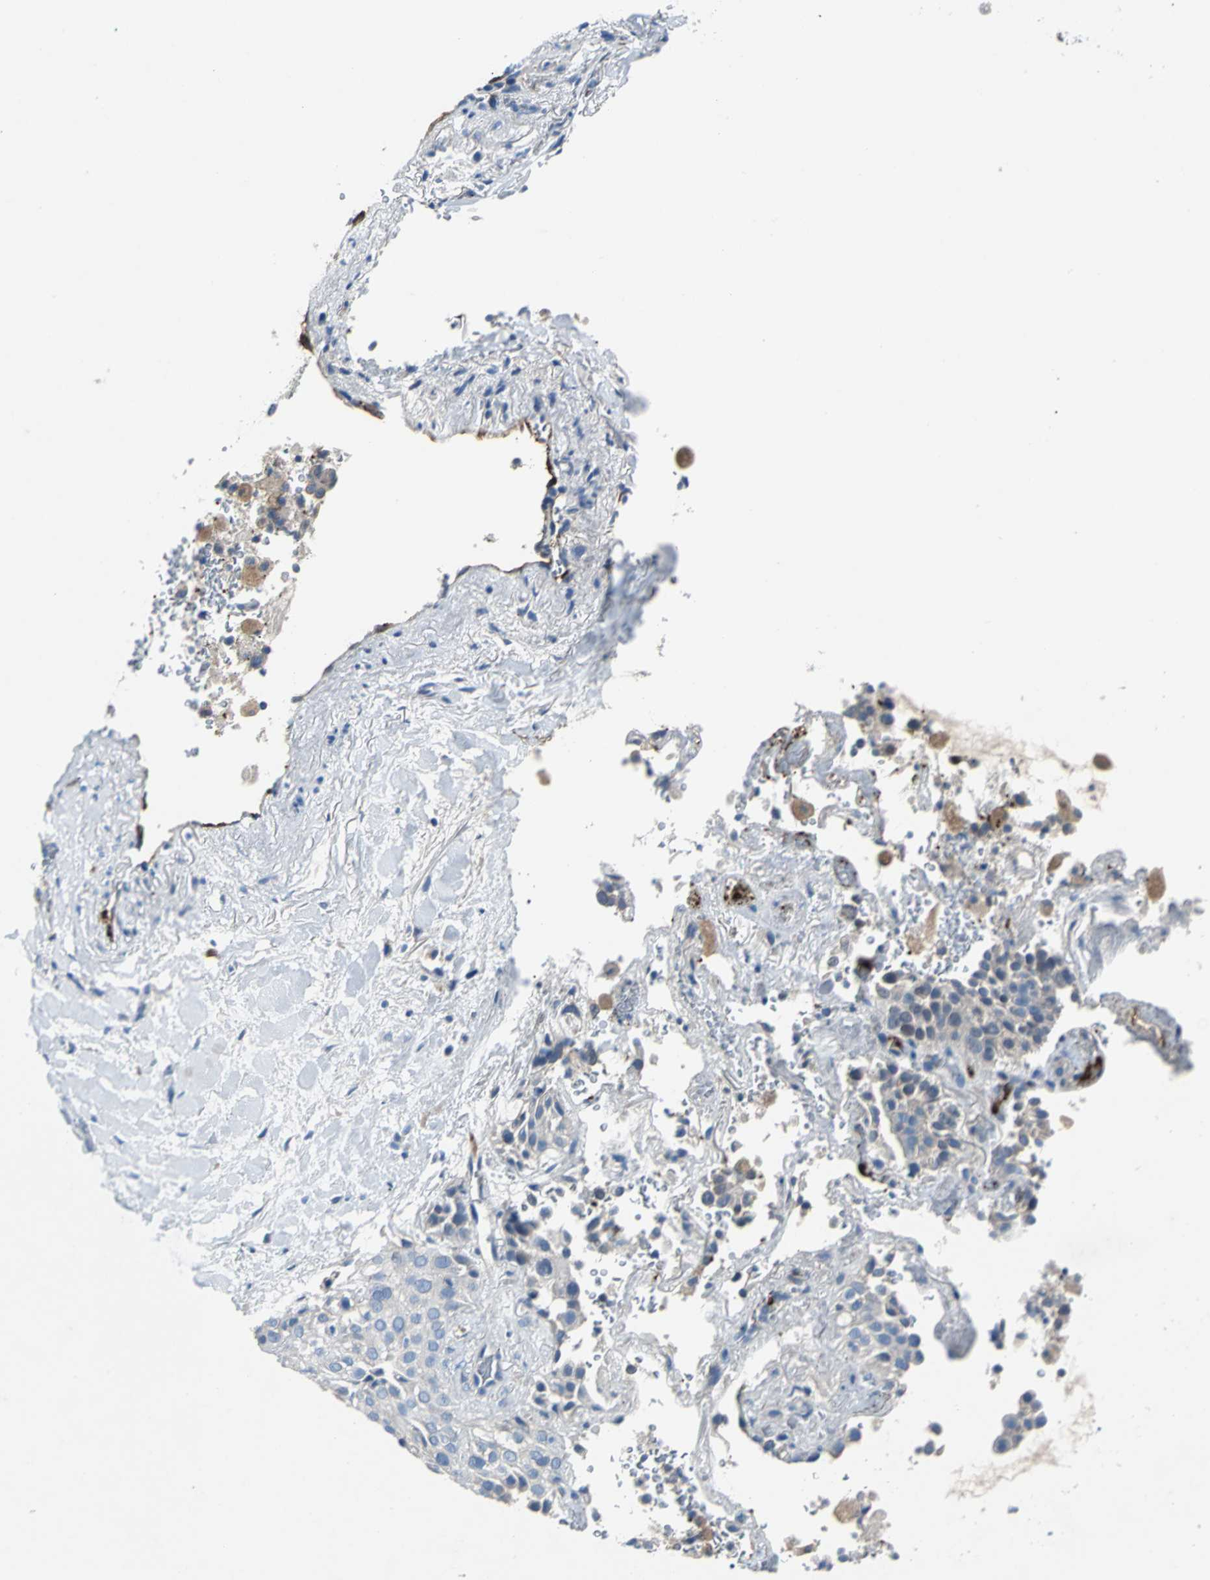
{"staining": {"intensity": "moderate", "quantity": "<25%", "location": "cytoplasmic/membranous"}, "tissue": "lung cancer", "cell_type": "Tumor cells", "image_type": "cancer", "snomed": [{"axis": "morphology", "description": "Squamous cell carcinoma, NOS"}, {"axis": "topography", "description": "Lung"}], "caption": "Protein staining displays moderate cytoplasmic/membranous expression in approximately <25% of tumor cells in lung squamous cell carcinoma.", "gene": "SELP", "patient": {"sex": "male", "age": 54}}